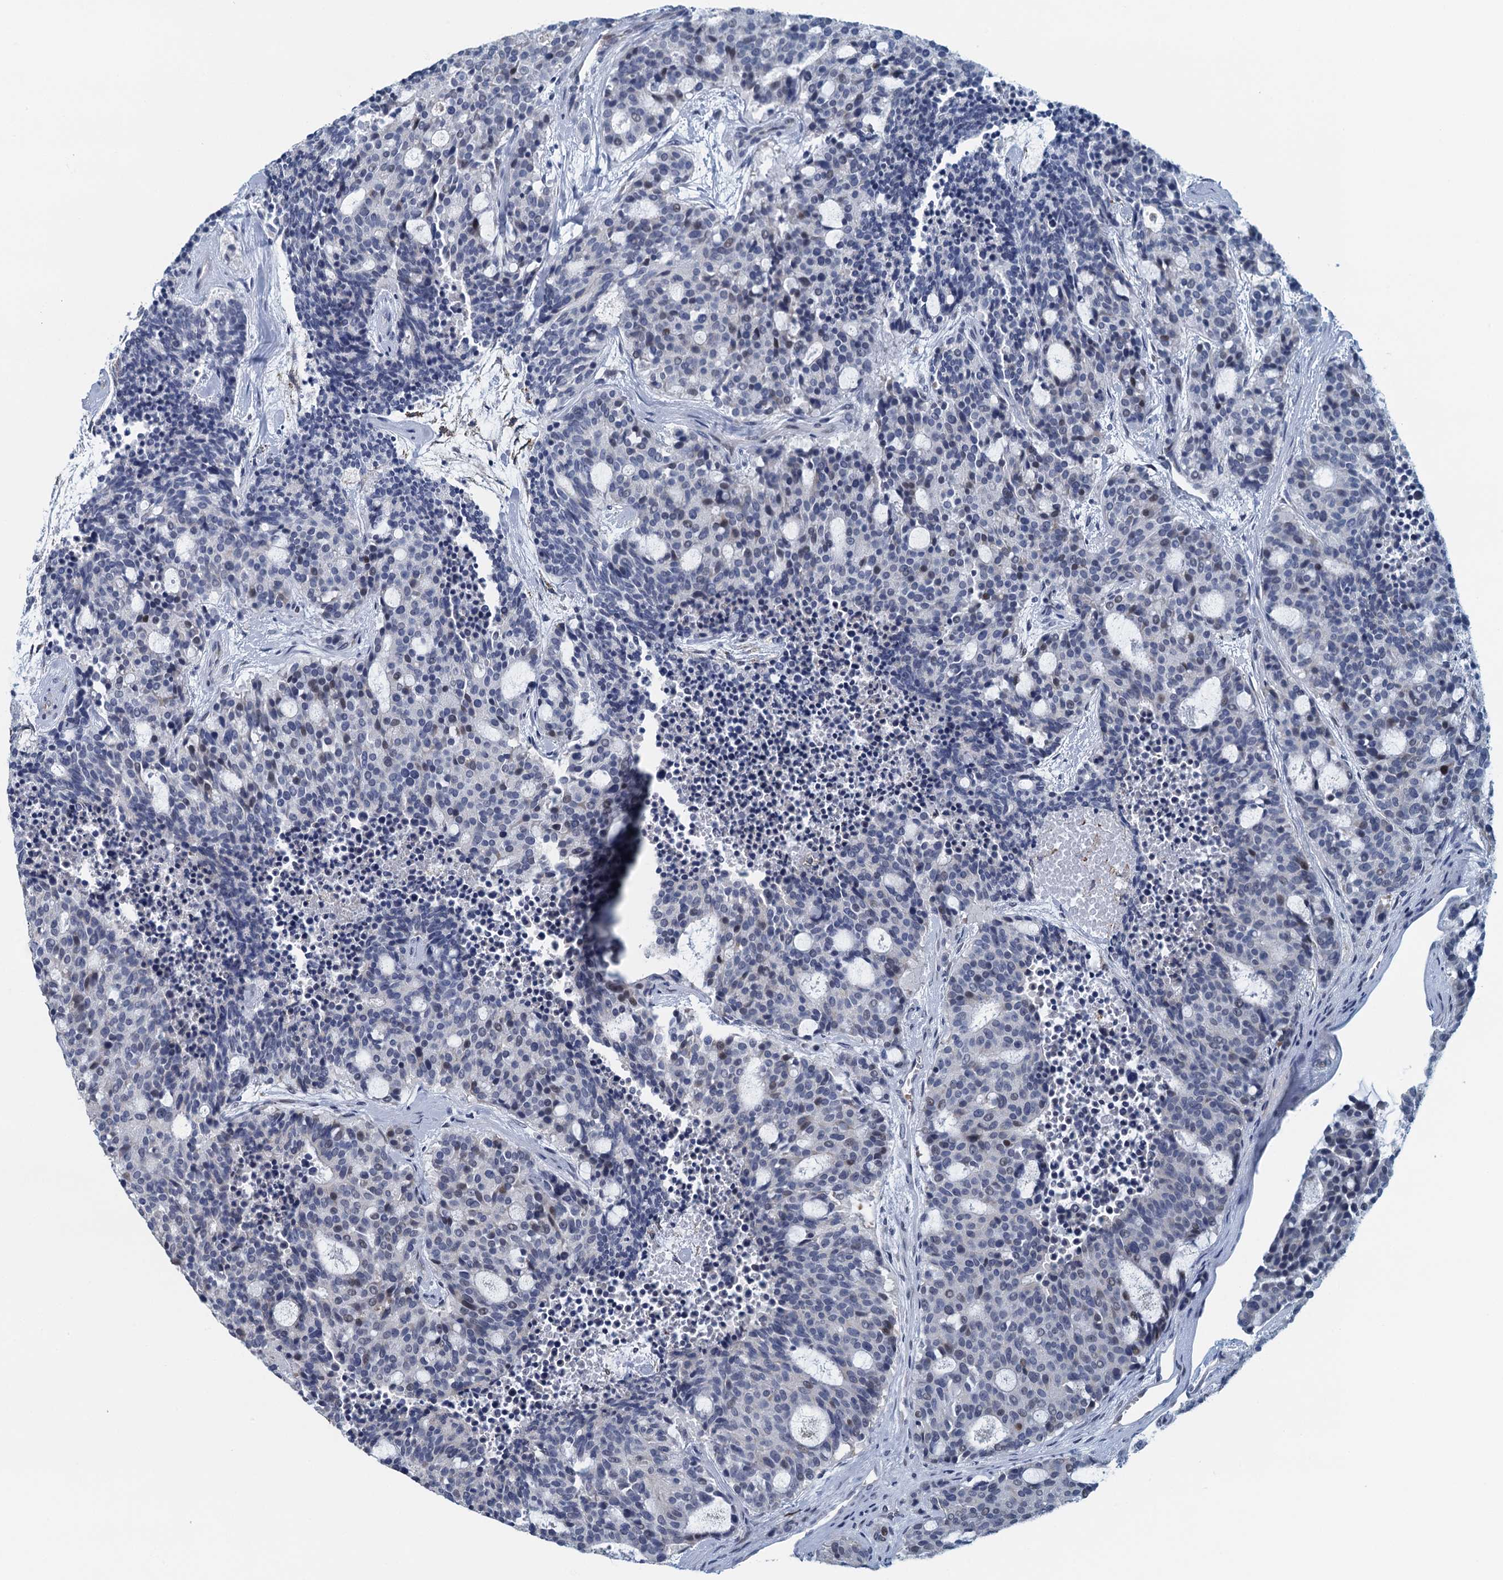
{"staining": {"intensity": "negative", "quantity": "none", "location": "none"}, "tissue": "carcinoid", "cell_type": "Tumor cells", "image_type": "cancer", "snomed": [{"axis": "morphology", "description": "Carcinoid, malignant, NOS"}, {"axis": "topography", "description": "Pancreas"}], "caption": "Immunohistochemistry histopathology image of human carcinoid (malignant) stained for a protein (brown), which displays no positivity in tumor cells.", "gene": "TTLL9", "patient": {"sex": "female", "age": 54}}